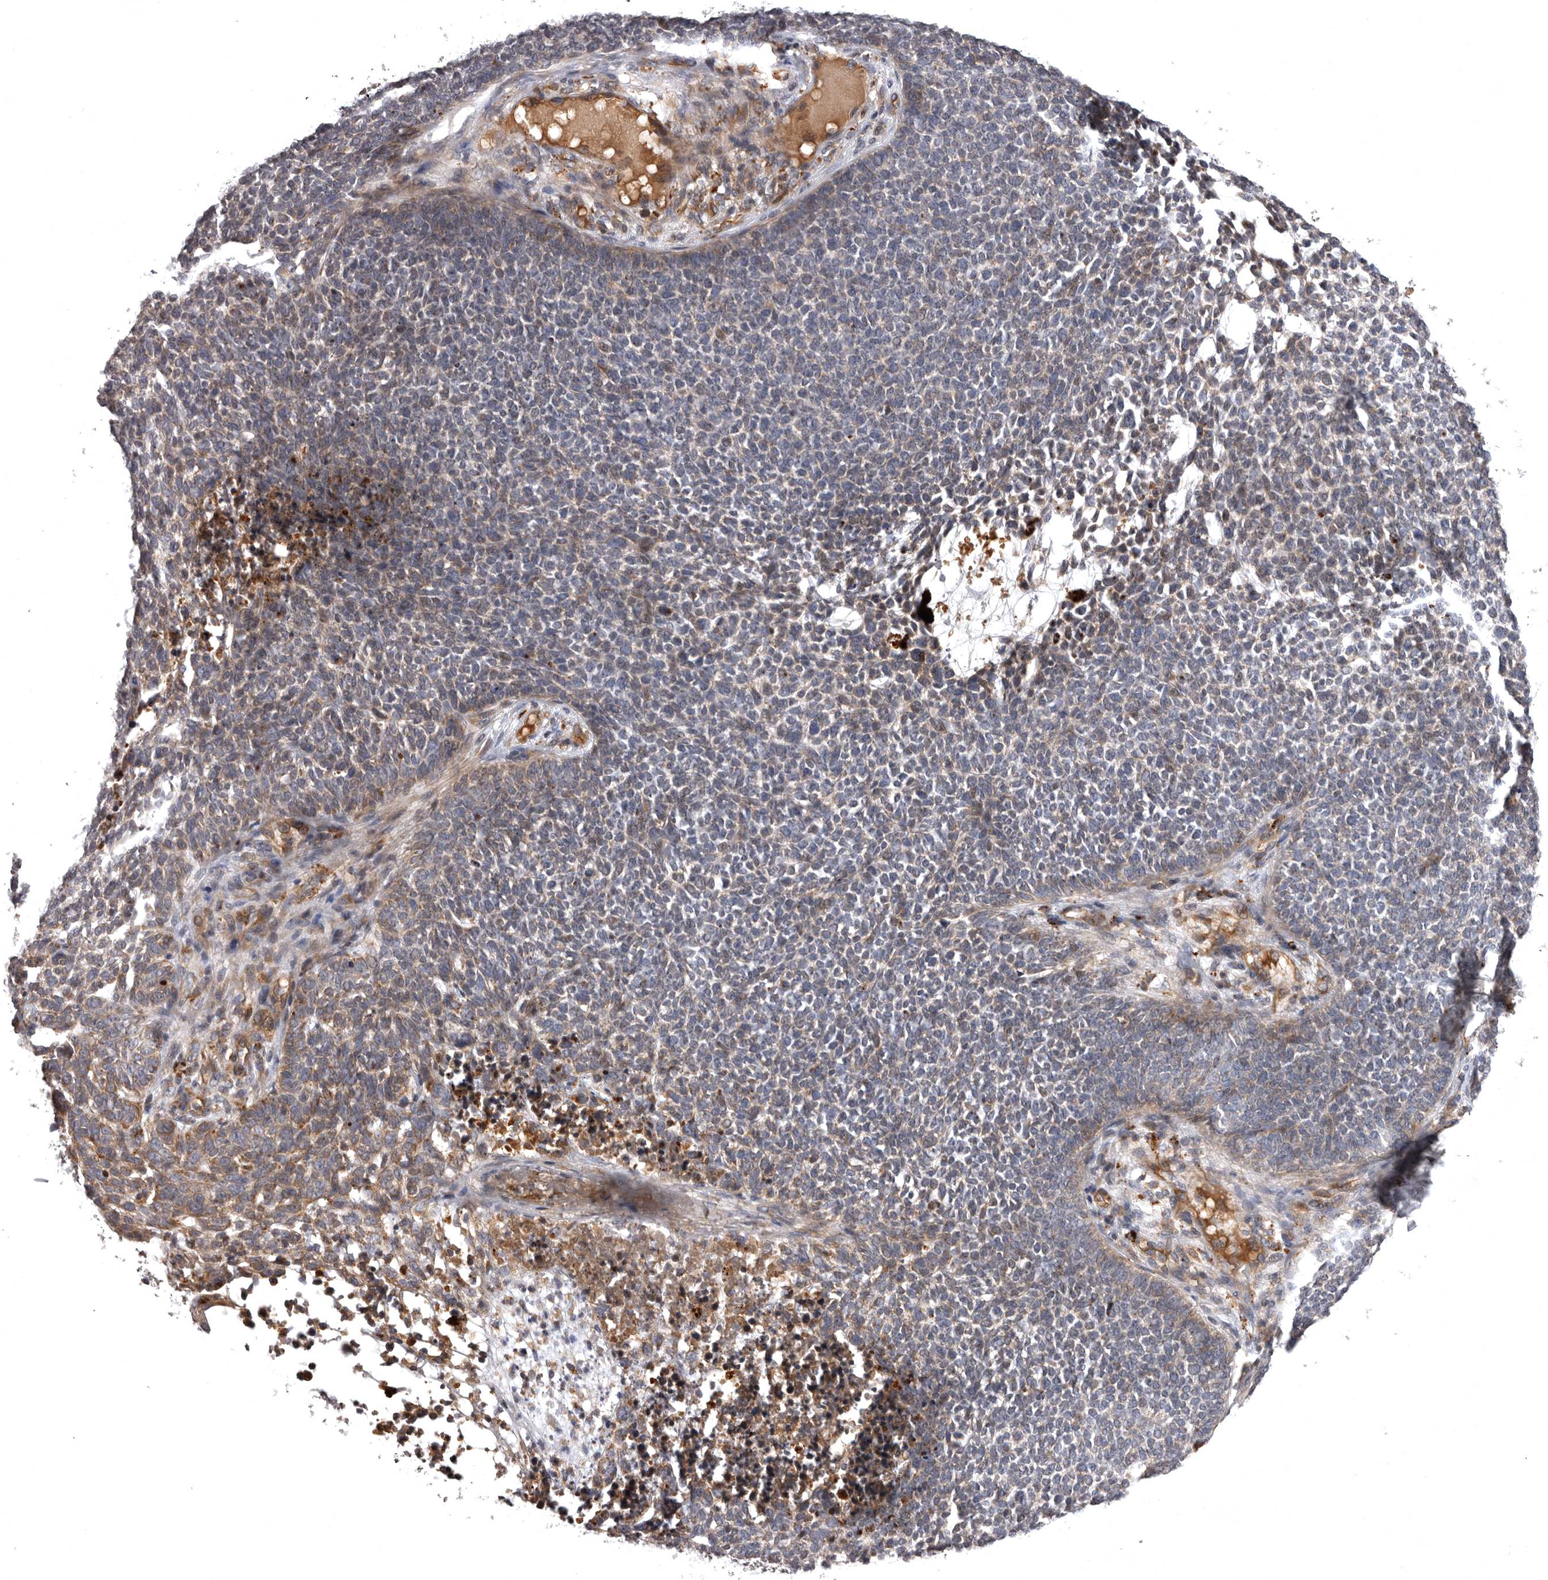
{"staining": {"intensity": "moderate", "quantity": "25%-75%", "location": "cytoplasmic/membranous"}, "tissue": "skin cancer", "cell_type": "Tumor cells", "image_type": "cancer", "snomed": [{"axis": "morphology", "description": "Basal cell carcinoma"}, {"axis": "topography", "description": "Skin"}], "caption": "The immunohistochemical stain labels moderate cytoplasmic/membranous positivity in tumor cells of skin cancer tissue.", "gene": "ADCY2", "patient": {"sex": "female", "age": 84}}